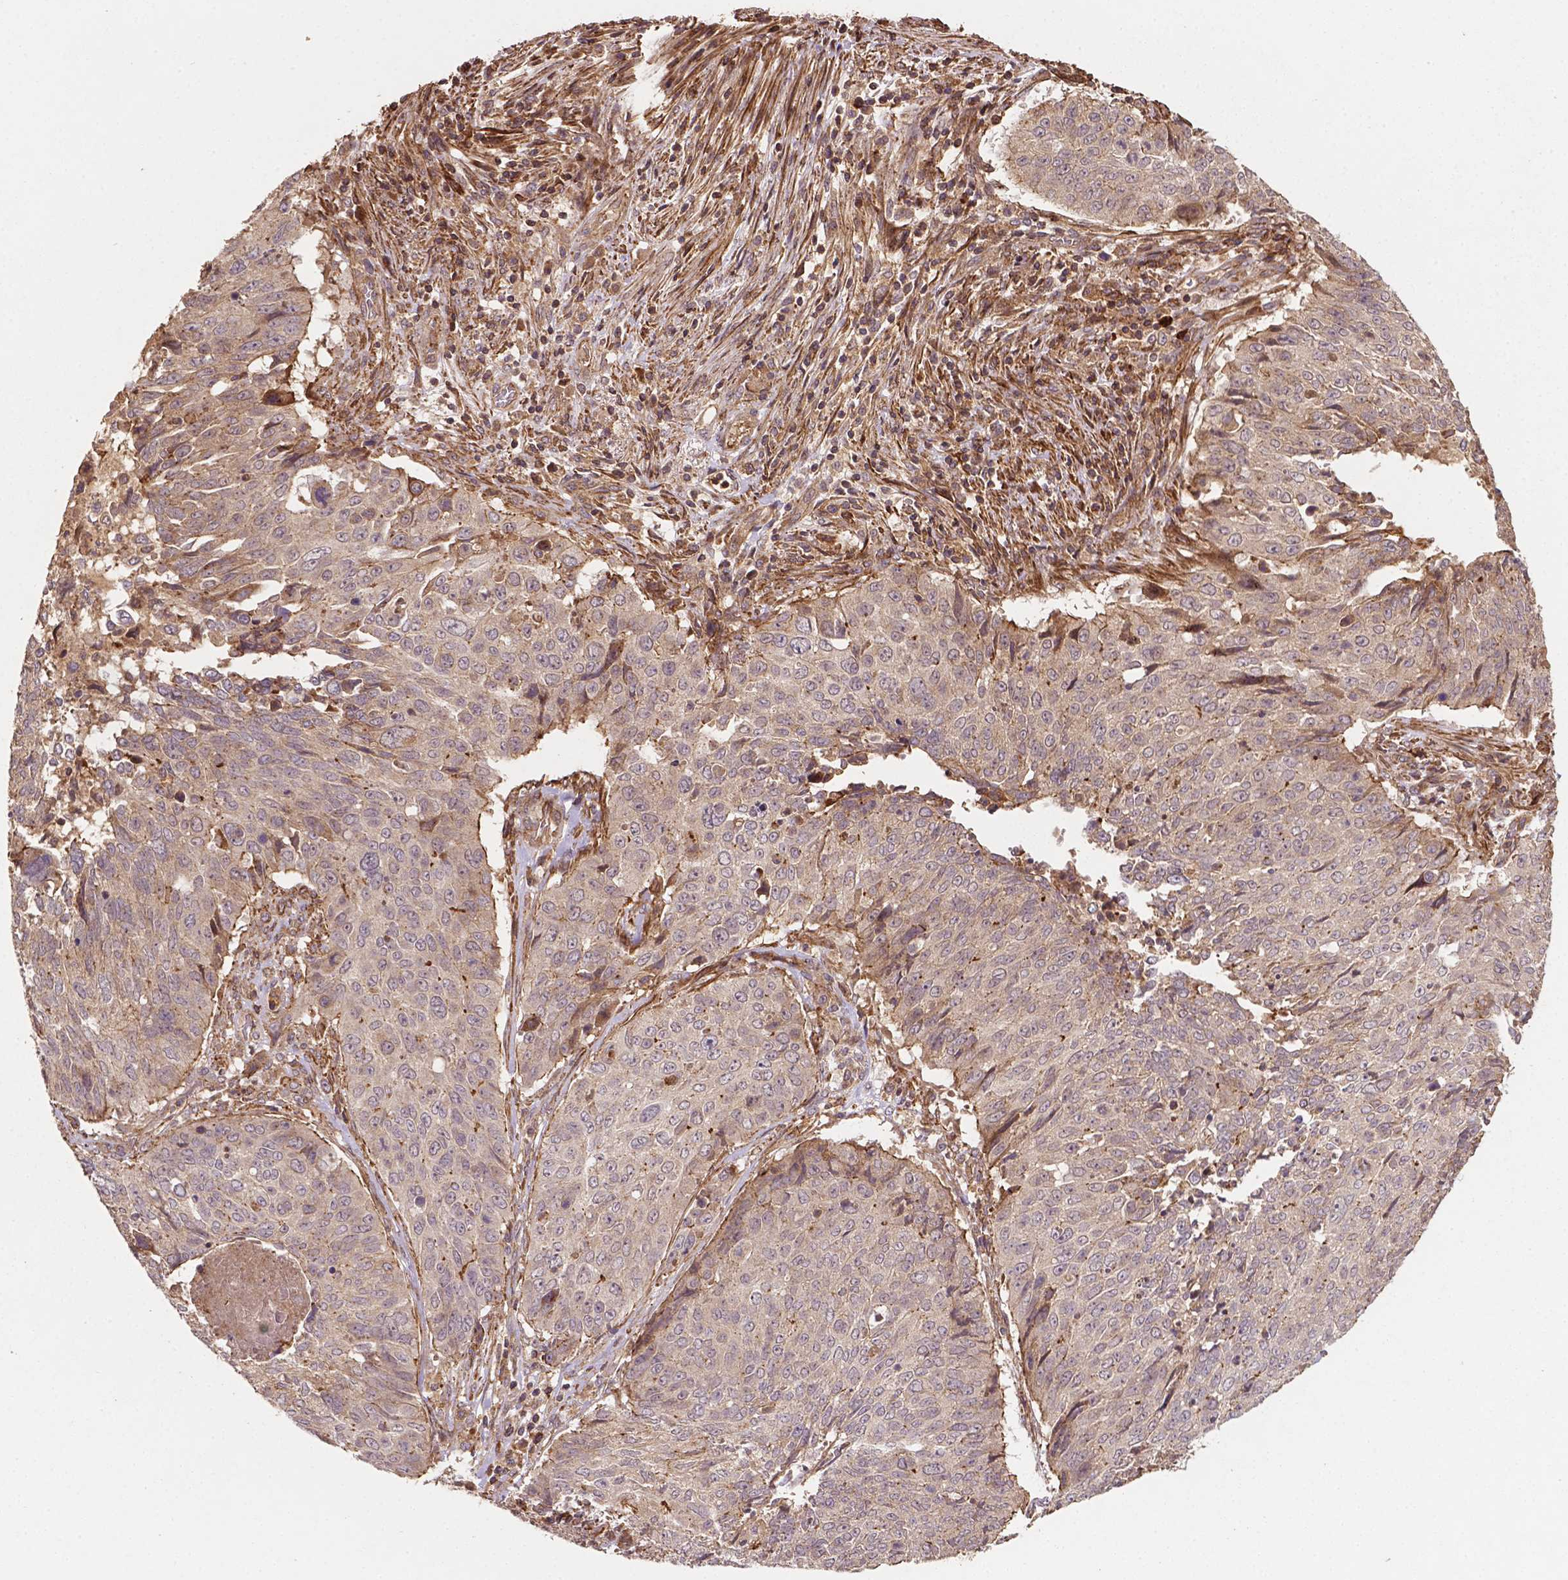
{"staining": {"intensity": "negative", "quantity": "none", "location": "none"}, "tissue": "lung cancer", "cell_type": "Tumor cells", "image_type": "cancer", "snomed": [{"axis": "morphology", "description": "Normal tissue, NOS"}, {"axis": "morphology", "description": "Squamous cell carcinoma, NOS"}, {"axis": "topography", "description": "Bronchus"}, {"axis": "topography", "description": "Lung"}], "caption": "Immunohistochemistry histopathology image of neoplastic tissue: lung cancer stained with DAB demonstrates no significant protein positivity in tumor cells.", "gene": "ZMYND19", "patient": {"sex": "male", "age": 64}}